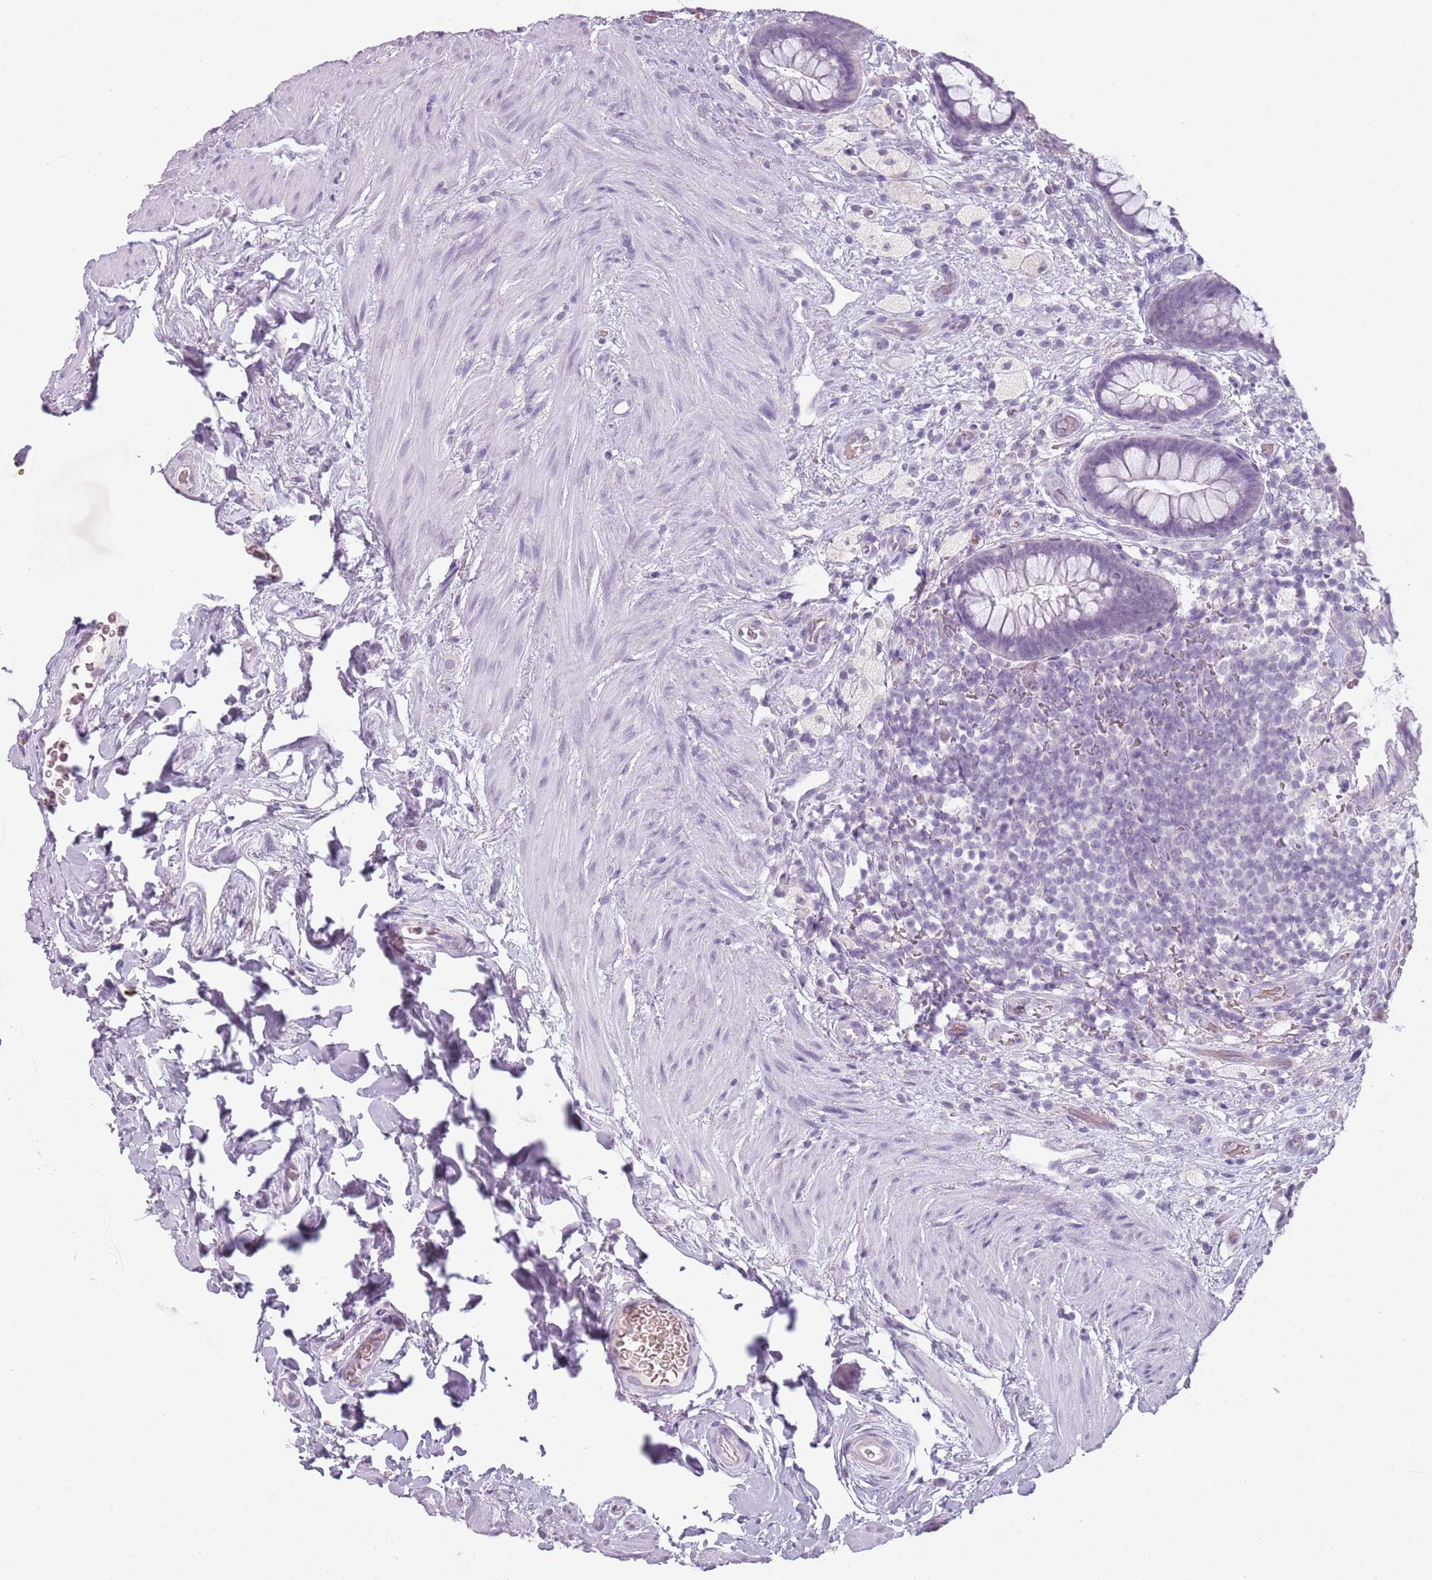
{"staining": {"intensity": "negative", "quantity": "none", "location": "none"}, "tissue": "rectum", "cell_type": "Glandular cells", "image_type": "normal", "snomed": [{"axis": "morphology", "description": "Normal tissue, NOS"}, {"axis": "topography", "description": "Rectum"}, {"axis": "topography", "description": "Peripheral nerve tissue"}], "caption": "Immunohistochemistry image of benign rectum: rectum stained with DAB (3,3'-diaminobenzidine) reveals no significant protein positivity in glandular cells. (Brightfield microscopy of DAB (3,3'-diaminobenzidine) IHC at high magnification).", "gene": "PIEZO1", "patient": {"sex": "female", "age": 69}}